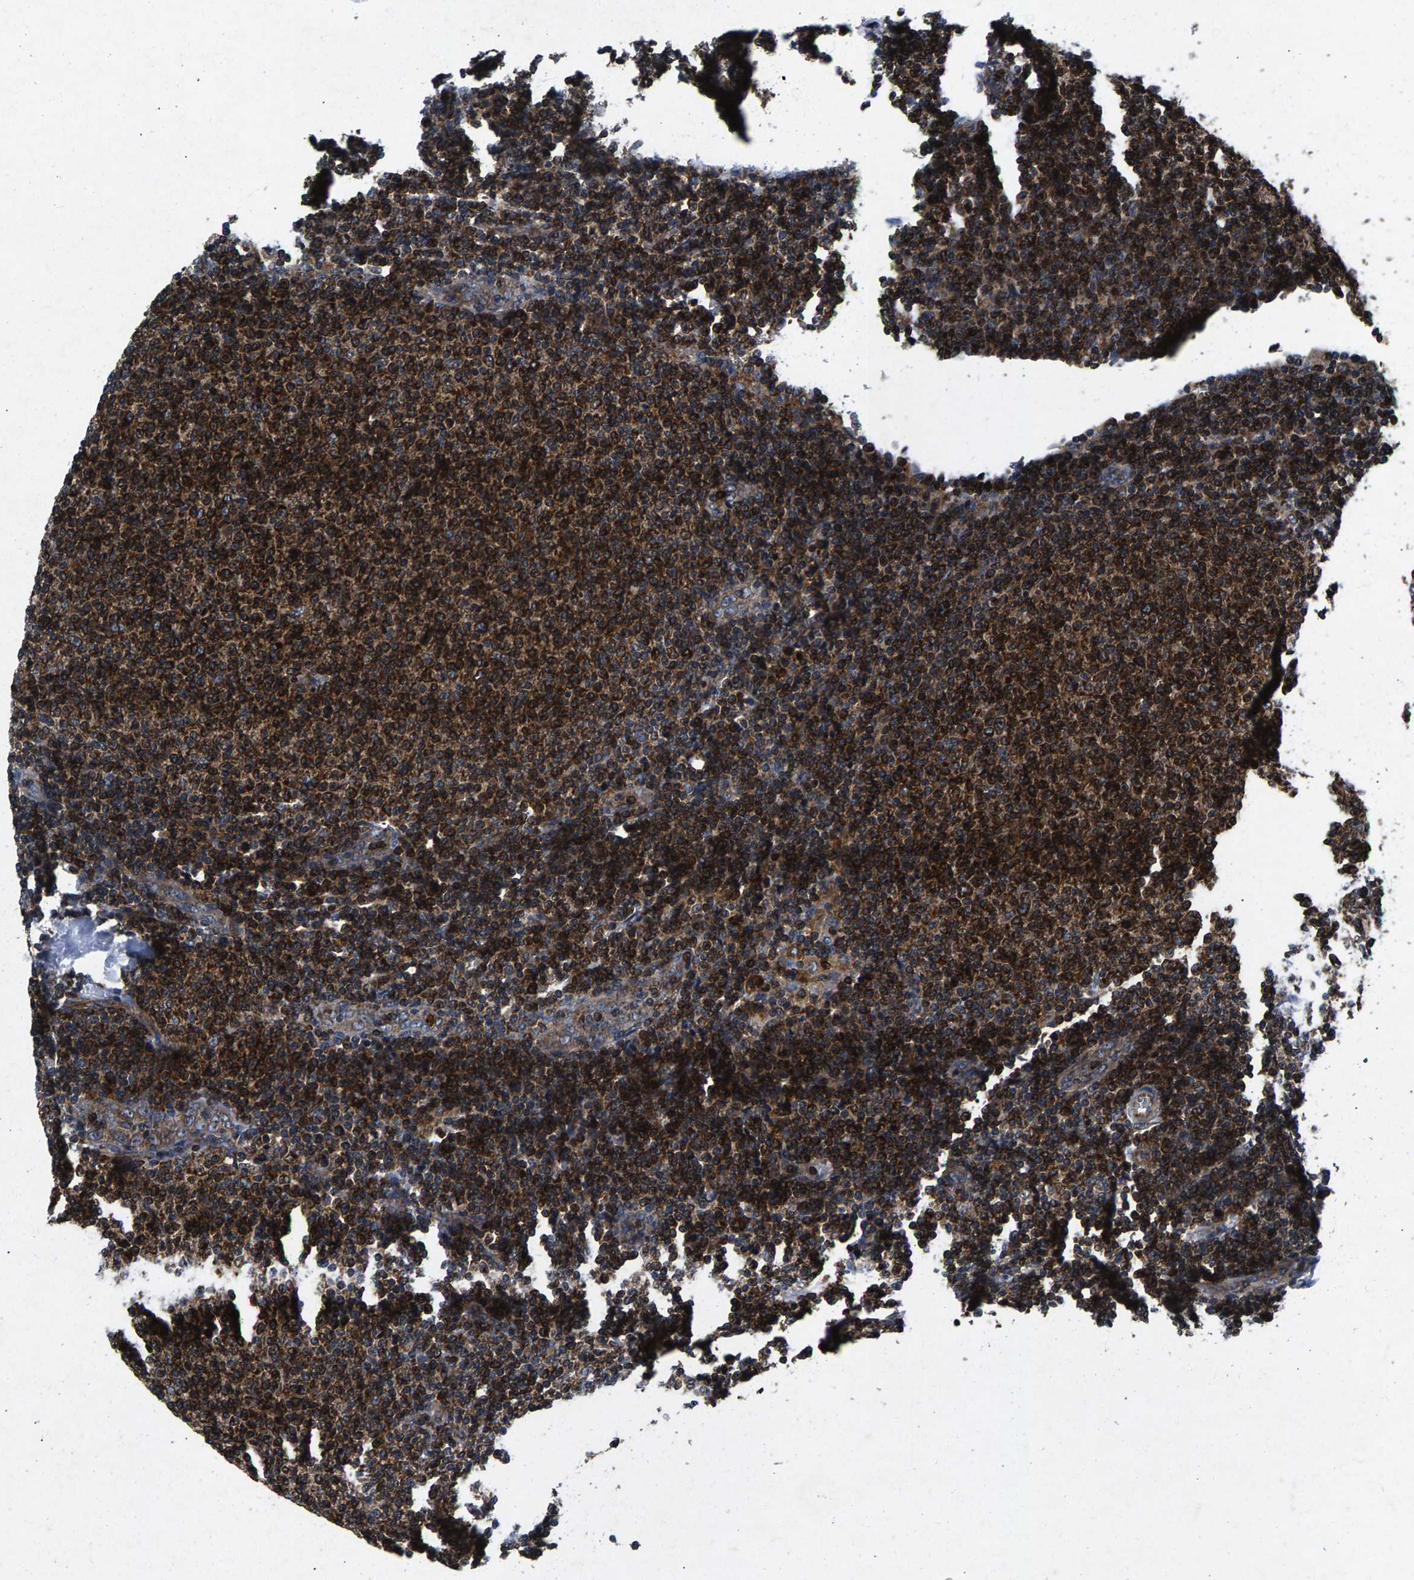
{"staining": {"intensity": "strong", "quantity": ">75%", "location": "cytoplasmic/membranous"}, "tissue": "lymphoma", "cell_type": "Tumor cells", "image_type": "cancer", "snomed": [{"axis": "morphology", "description": "Malignant lymphoma, non-Hodgkin's type, Low grade"}, {"axis": "topography", "description": "Lymph node"}], "caption": "IHC of human lymphoma demonstrates high levels of strong cytoplasmic/membranous staining in approximately >75% of tumor cells.", "gene": "LPCAT1", "patient": {"sex": "male", "age": 66}}